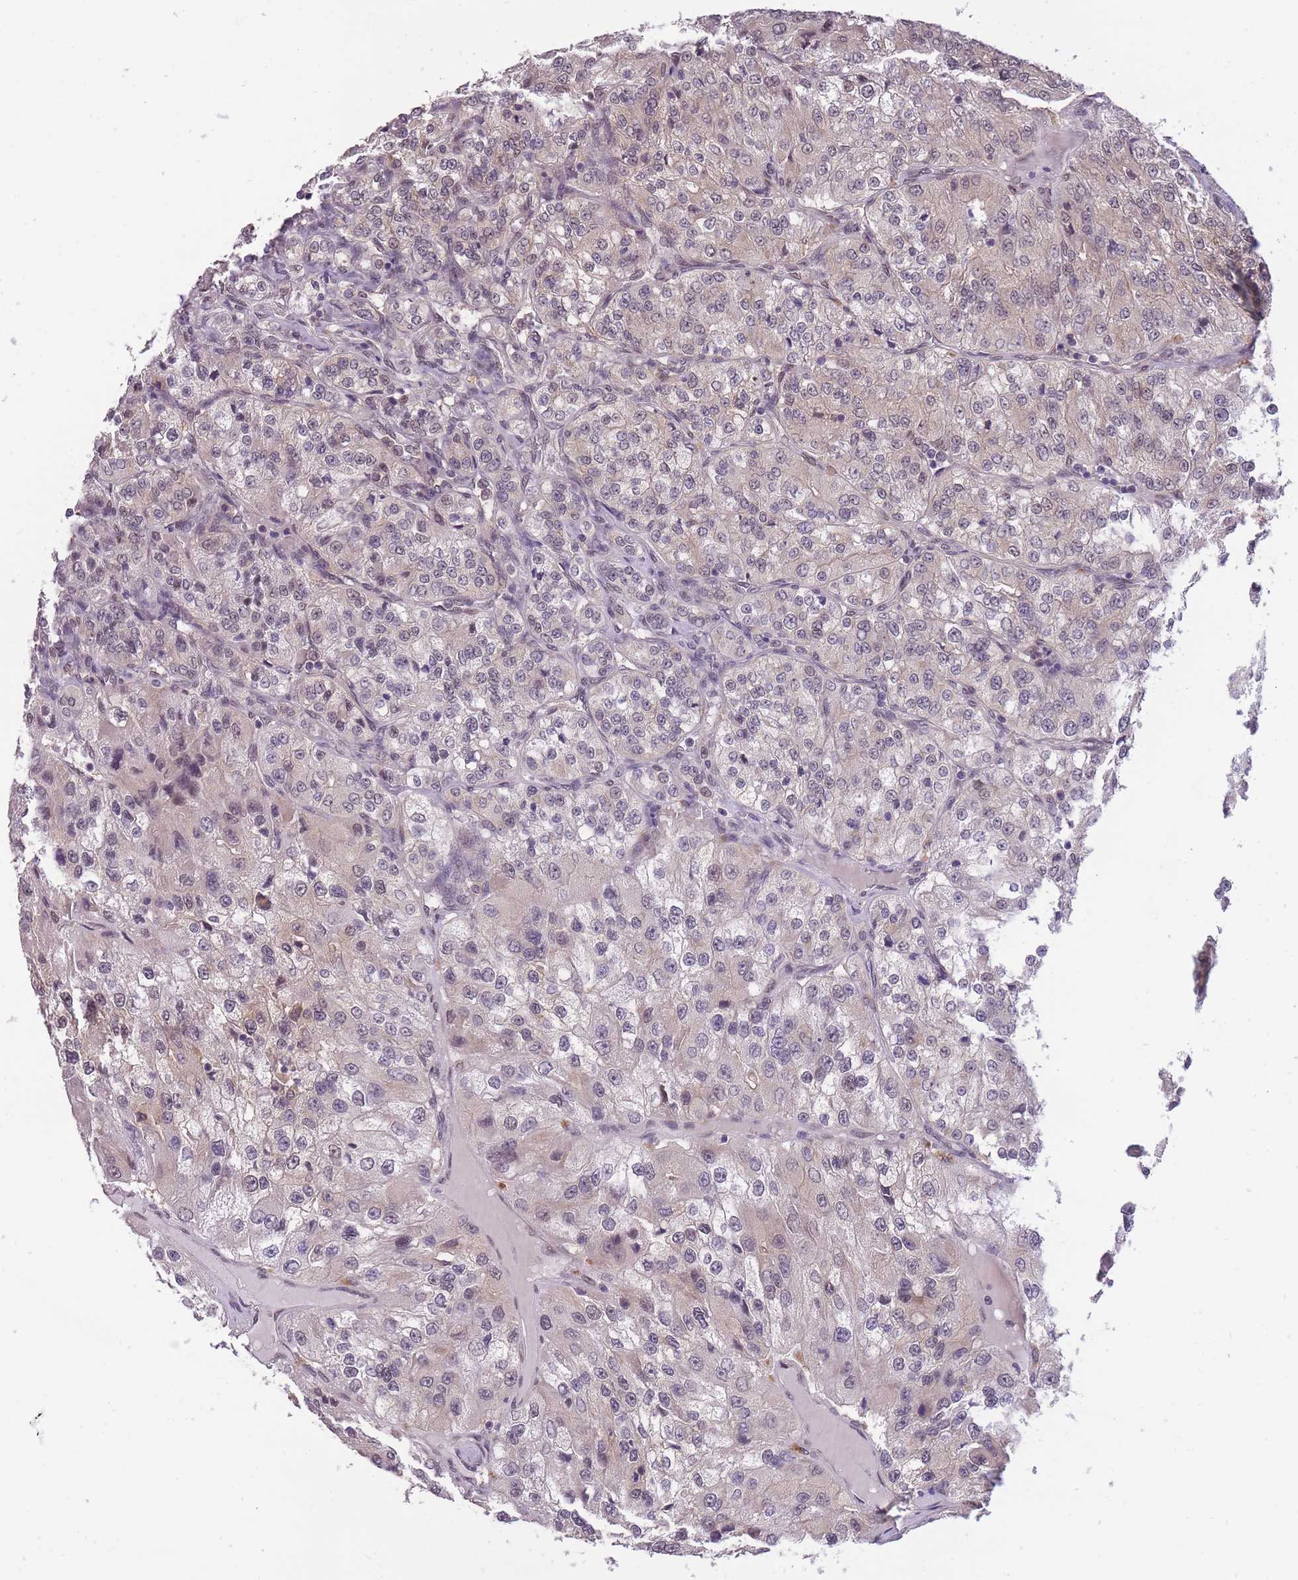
{"staining": {"intensity": "weak", "quantity": "<25%", "location": "nuclear"}, "tissue": "renal cancer", "cell_type": "Tumor cells", "image_type": "cancer", "snomed": [{"axis": "morphology", "description": "Adenocarcinoma, NOS"}, {"axis": "topography", "description": "Kidney"}], "caption": "Protein analysis of adenocarcinoma (renal) demonstrates no significant staining in tumor cells.", "gene": "CDIP1", "patient": {"sex": "female", "age": 63}}